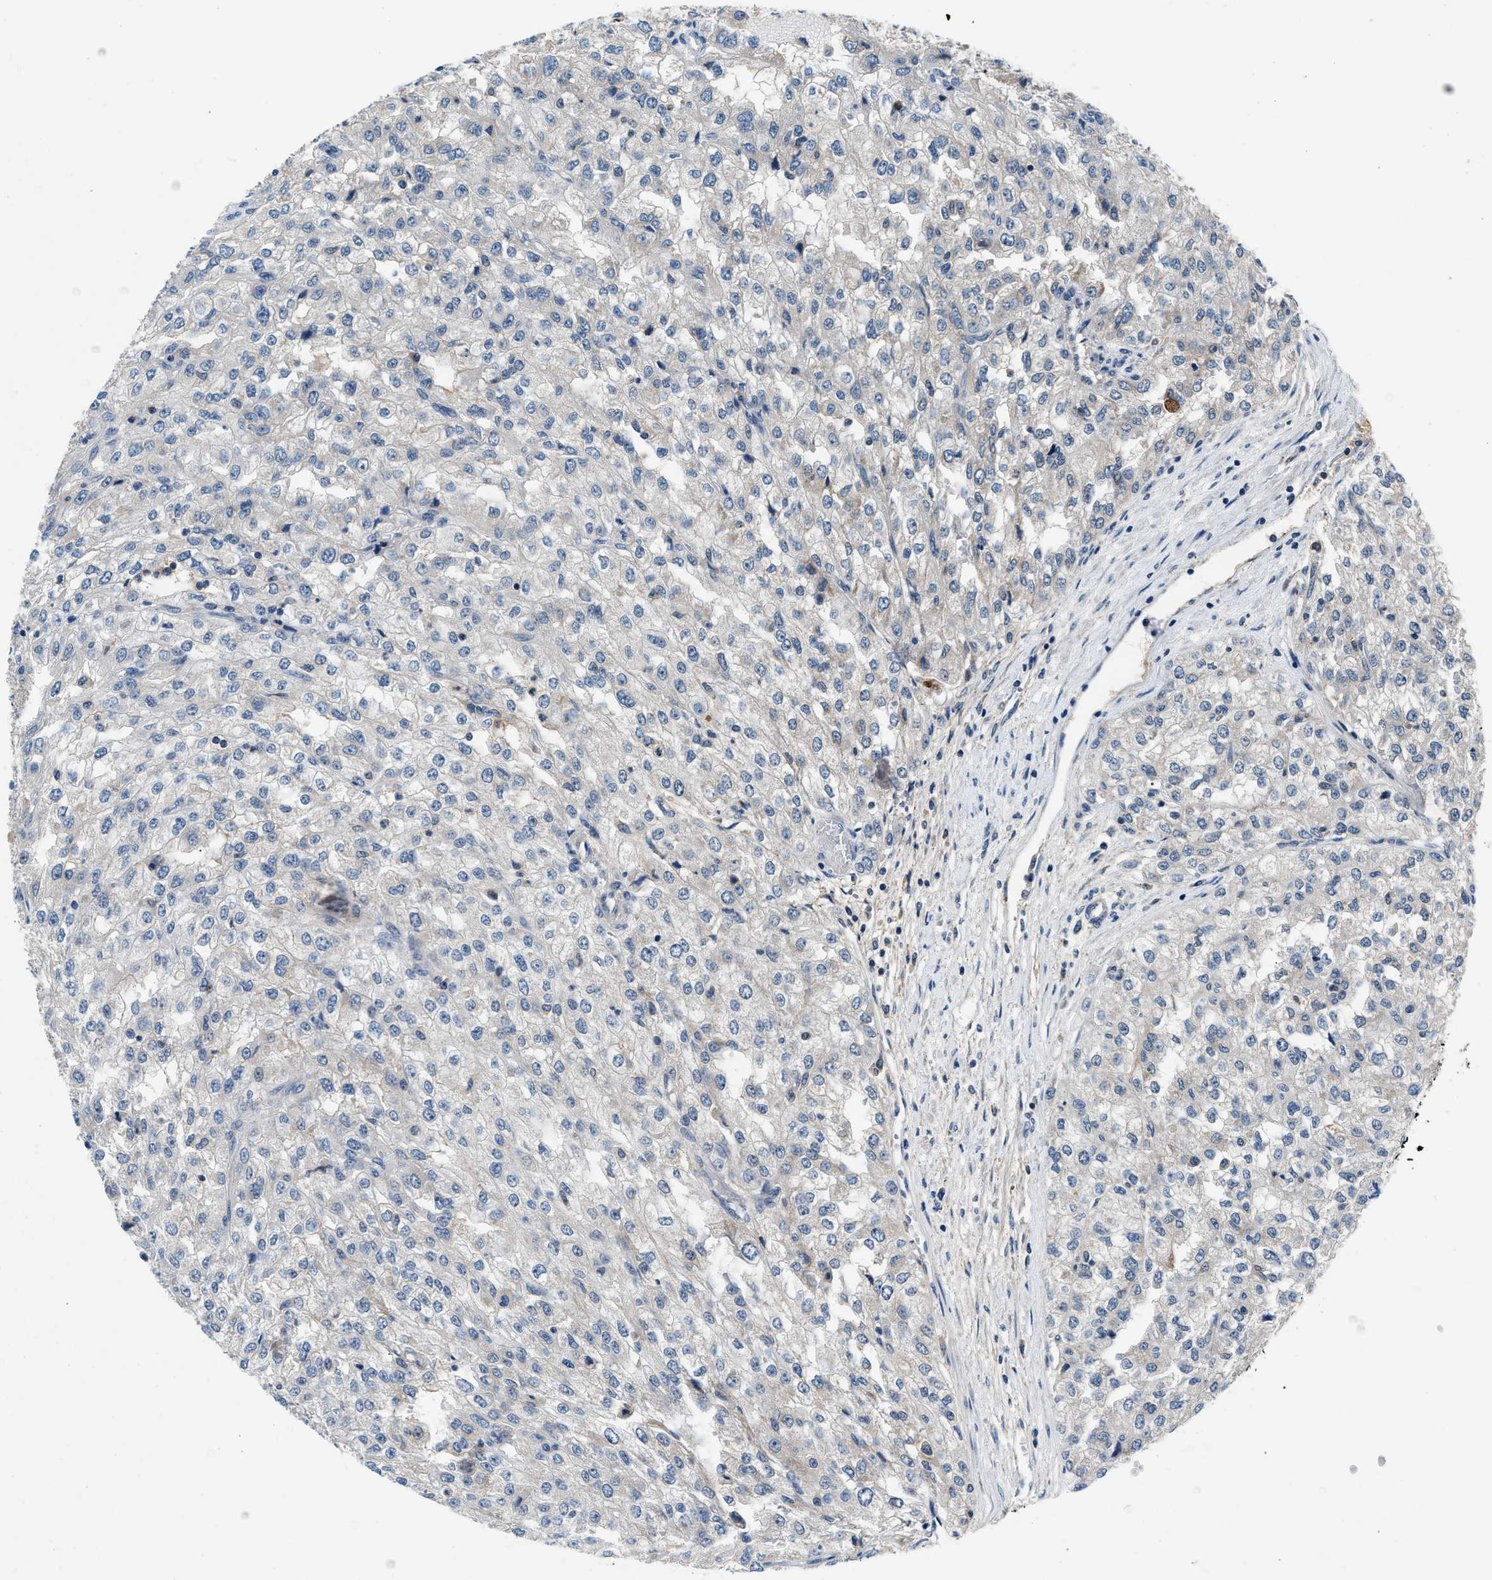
{"staining": {"intensity": "negative", "quantity": "none", "location": "none"}, "tissue": "renal cancer", "cell_type": "Tumor cells", "image_type": "cancer", "snomed": [{"axis": "morphology", "description": "Adenocarcinoma, NOS"}, {"axis": "topography", "description": "Kidney"}], "caption": "Protein analysis of adenocarcinoma (renal) displays no significant expression in tumor cells.", "gene": "DENND6B", "patient": {"sex": "female", "age": 54}}